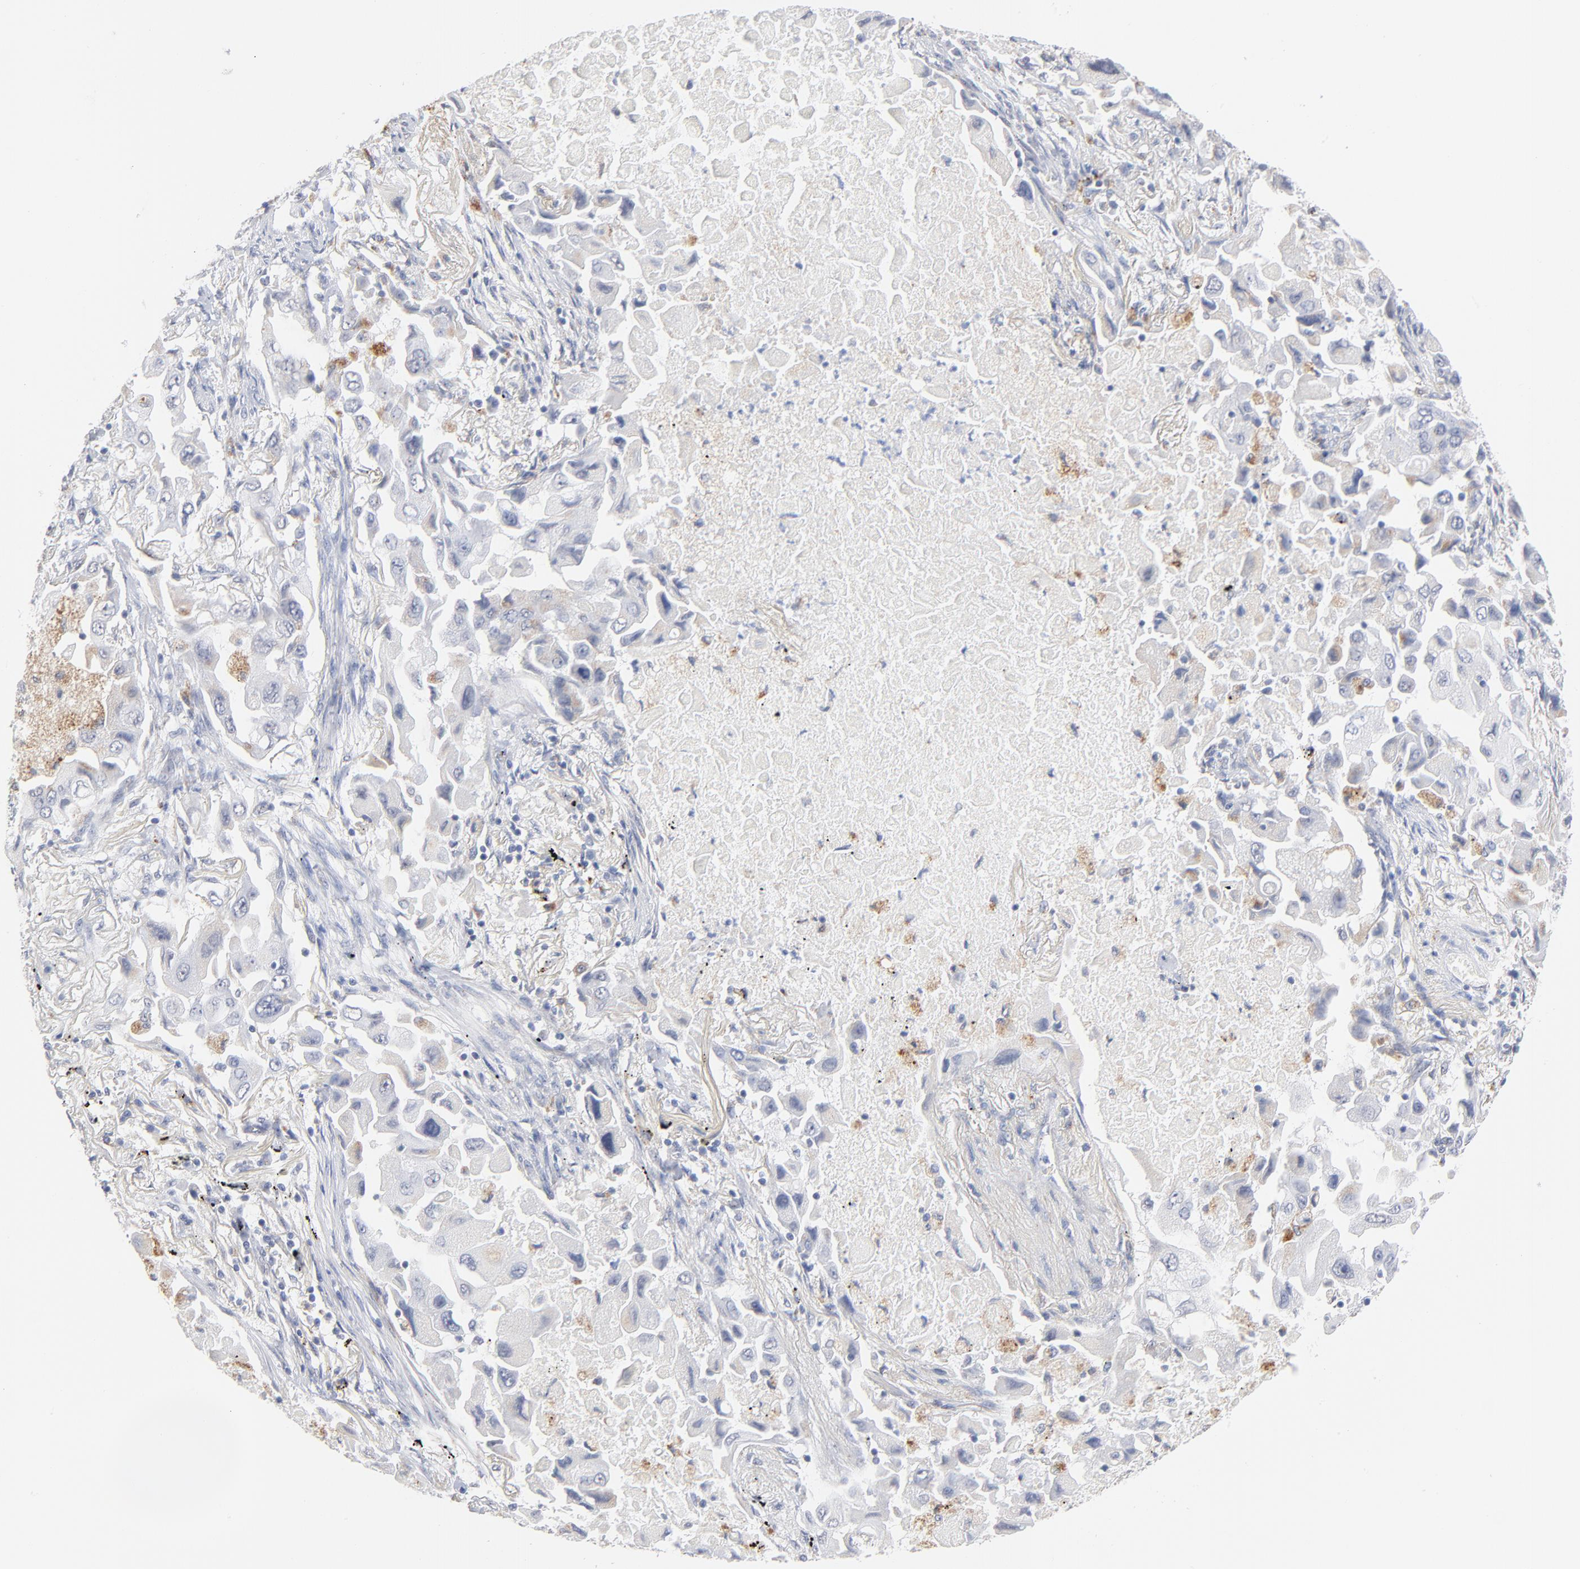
{"staining": {"intensity": "negative", "quantity": "none", "location": "none"}, "tissue": "lung cancer", "cell_type": "Tumor cells", "image_type": "cancer", "snomed": [{"axis": "morphology", "description": "Adenocarcinoma, NOS"}, {"axis": "topography", "description": "Lung"}], "caption": "Immunohistochemical staining of human lung adenocarcinoma shows no significant expression in tumor cells. (DAB (3,3'-diaminobenzidine) IHC, high magnification).", "gene": "LTBP2", "patient": {"sex": "female", "age": 65}}